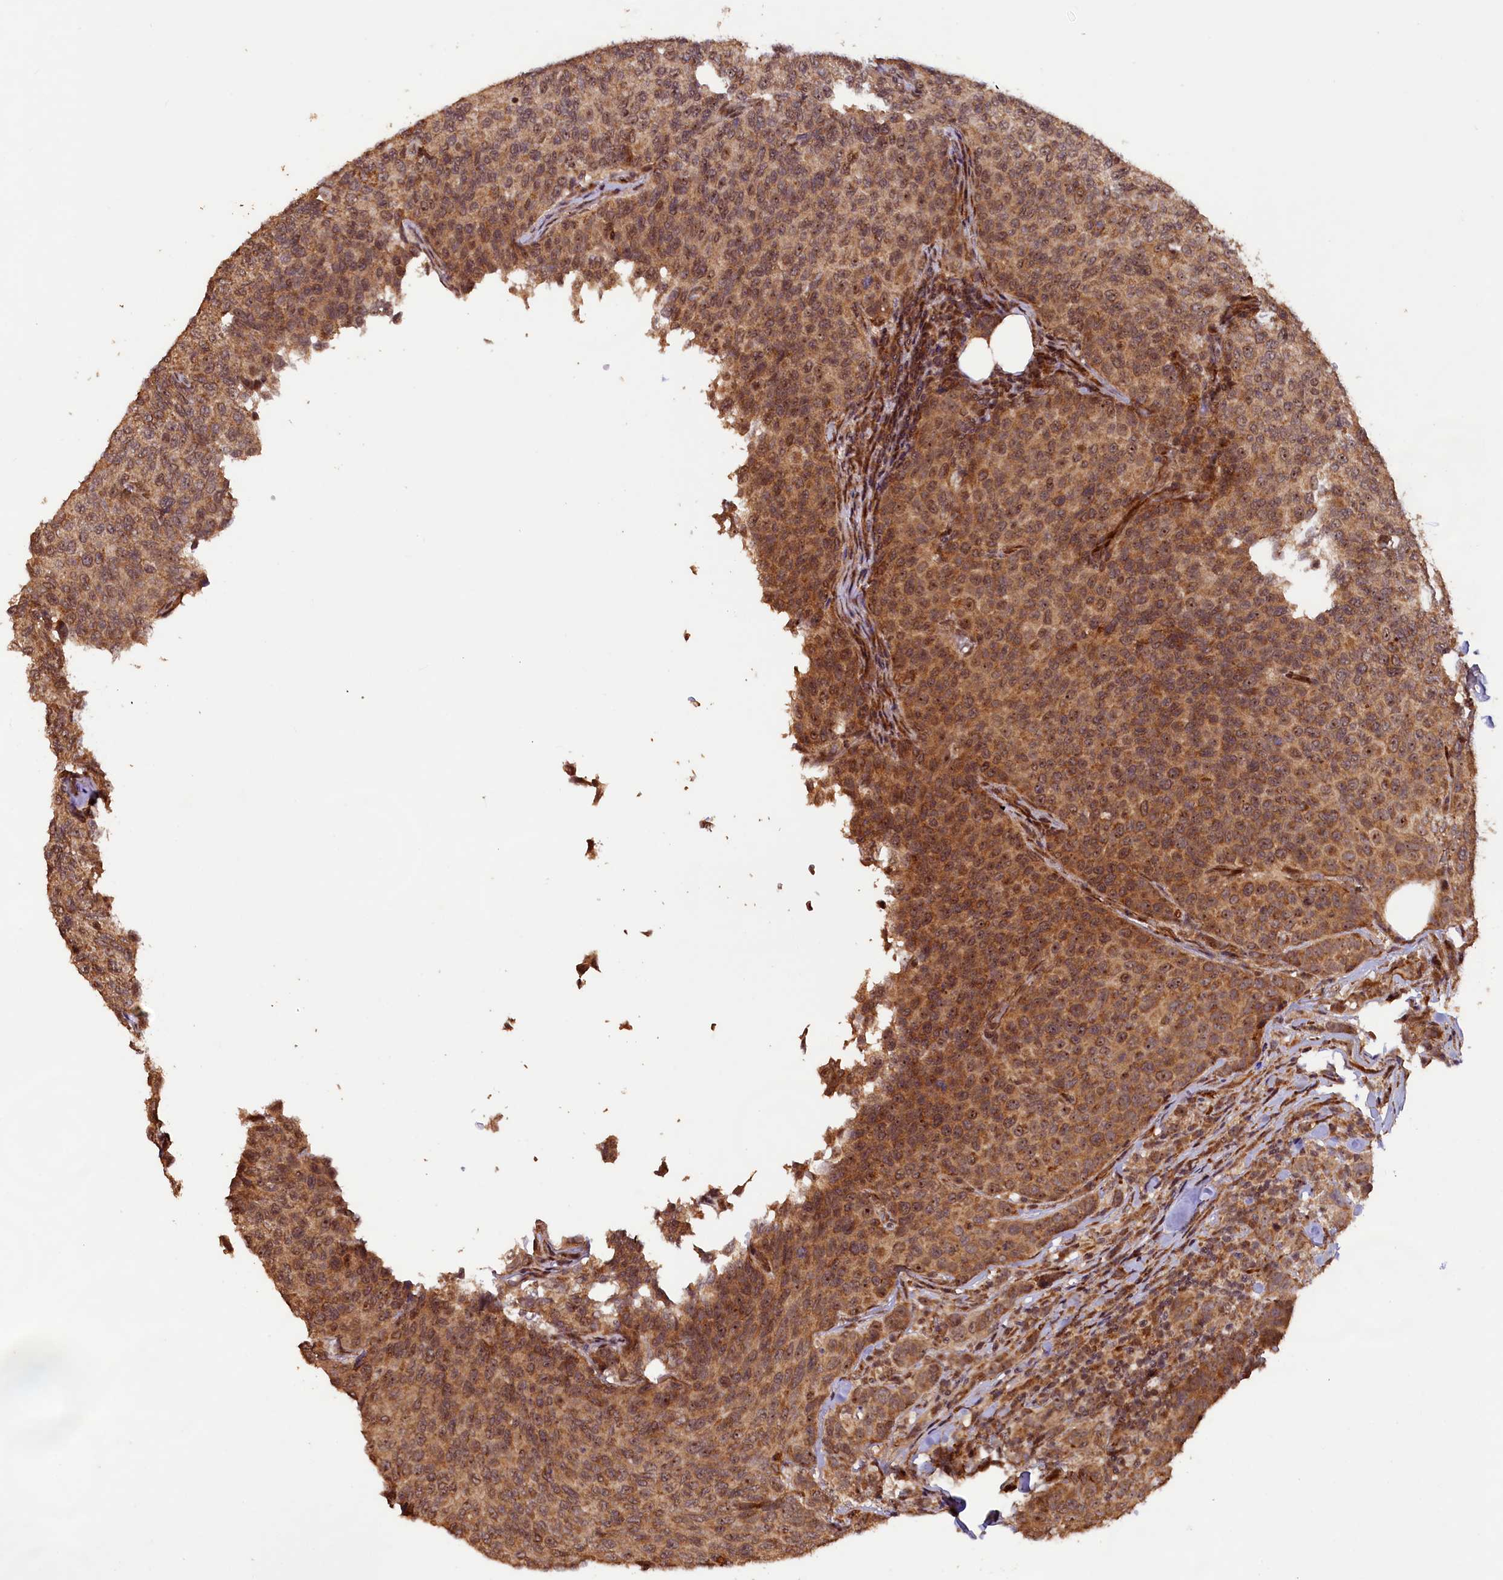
{"staining": {"intensity": "moderate", "quantity": ">75%", "location": "cytoplasmic/membranous,nuclear"}, "tissue": "breast cancer", "cell_type": "Tumor cells", "image_type": "cancer", "snomed": [{"axis": "morphology", "description": "Duct carcinoma"}, {"axis": "topography", "description": "Breast"}], "caption": "Immunohistochemical staining of intraductal carcinoma (breast) reveals medium levels of moderate cytoplasmic/membranous and nuclear protein positivity in about >75% of tumor cells. (Stains: DAB in brown, nuclei in blue, Microscopy: brightfield microscopy at high magnification).", "gene": "SHPRH", "patient": {"sex": "female", "age": 55}}